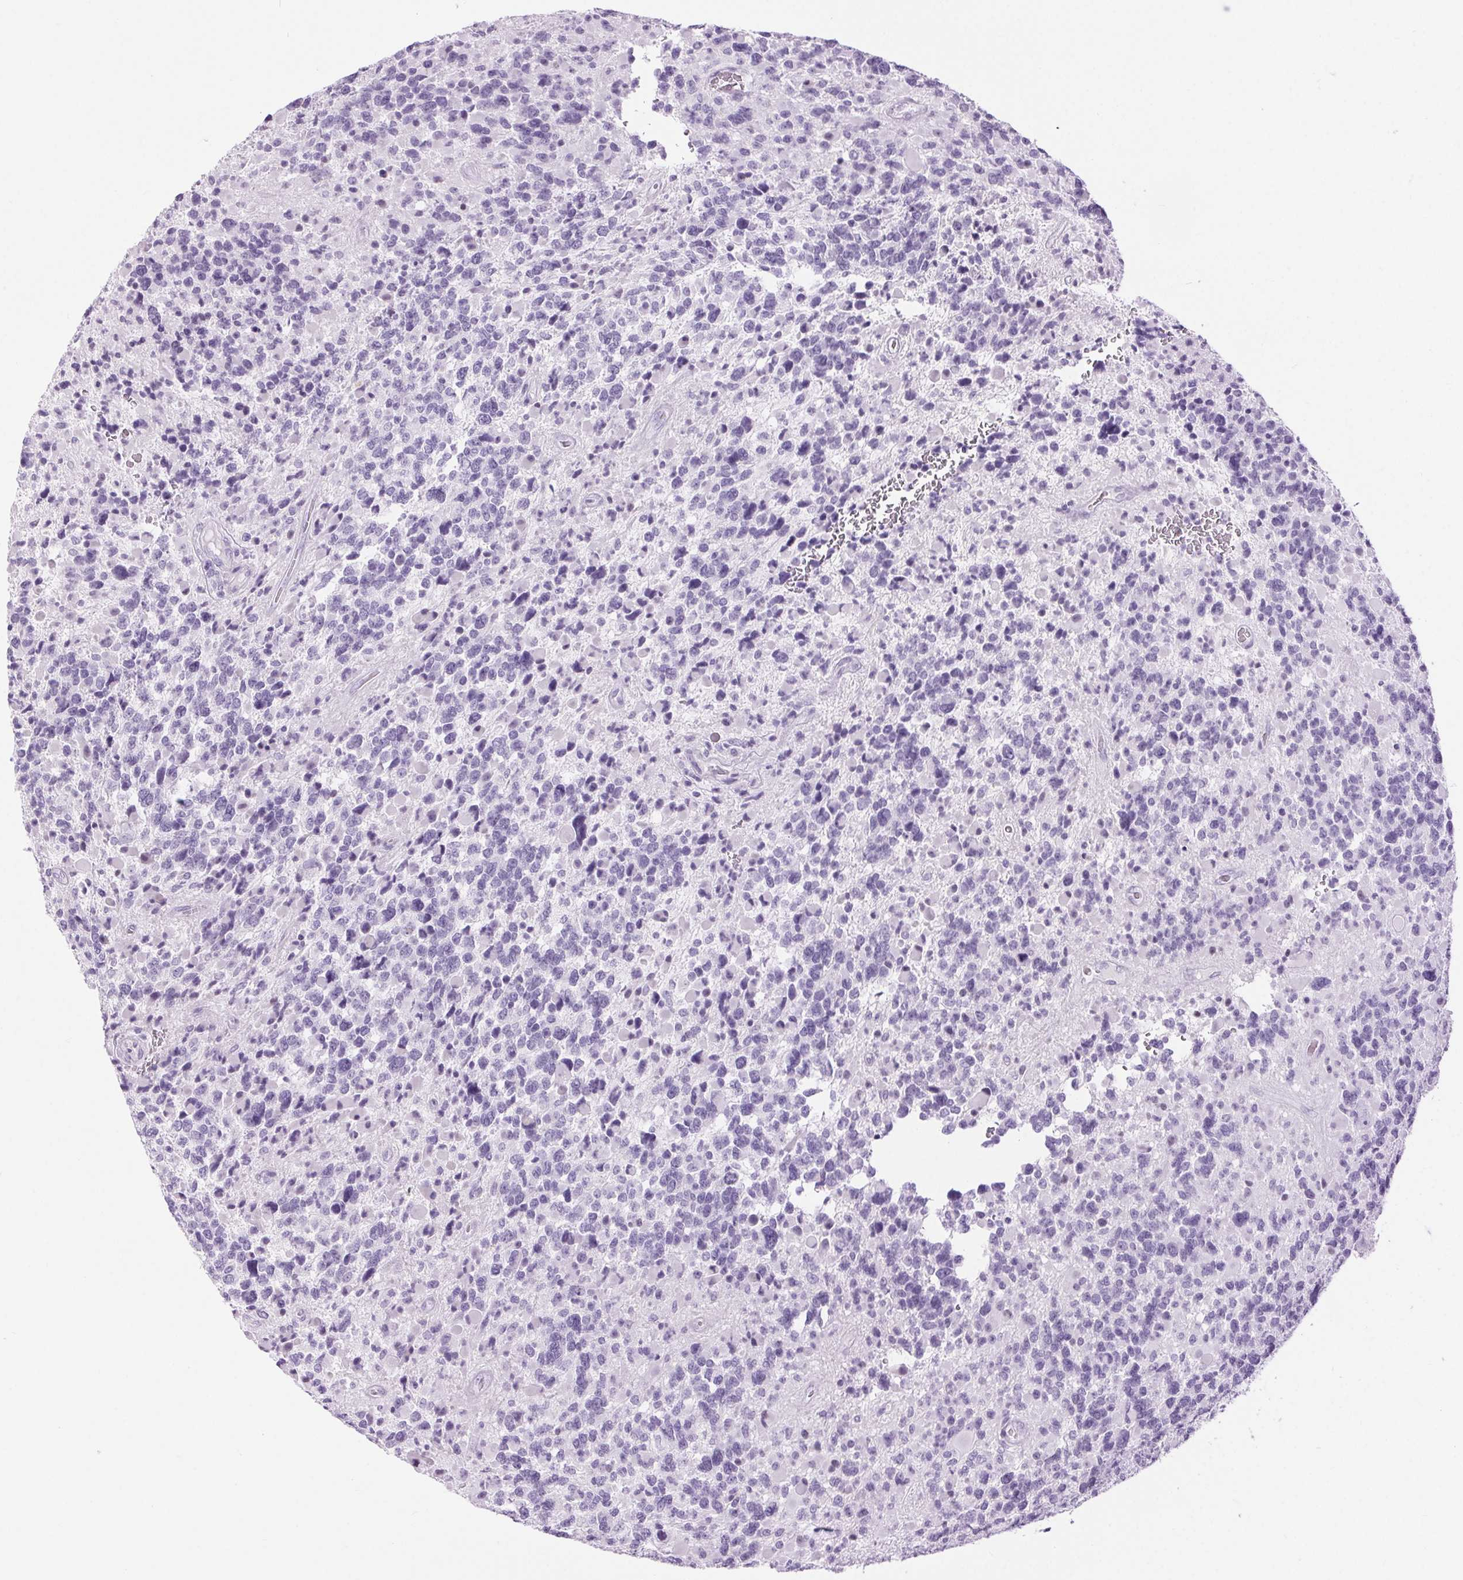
{"staining": {"intensity": "negative", "quantity": "none", "location": "none"}, "tissue": "glioma", "cell_type": "Tumor cells", "image_type": "cancer", "snomed": [{"axis": "morphology", "description": "Glioma, malignant, High grade"}, {"axis": "topography", "description": "Brain"}], "caption": "DAB immunohistochemical staining of glioma reveals no significant expression in tumor cells.", "gene": "BEND2", "patient": {"sex": "female", "age": 40}}